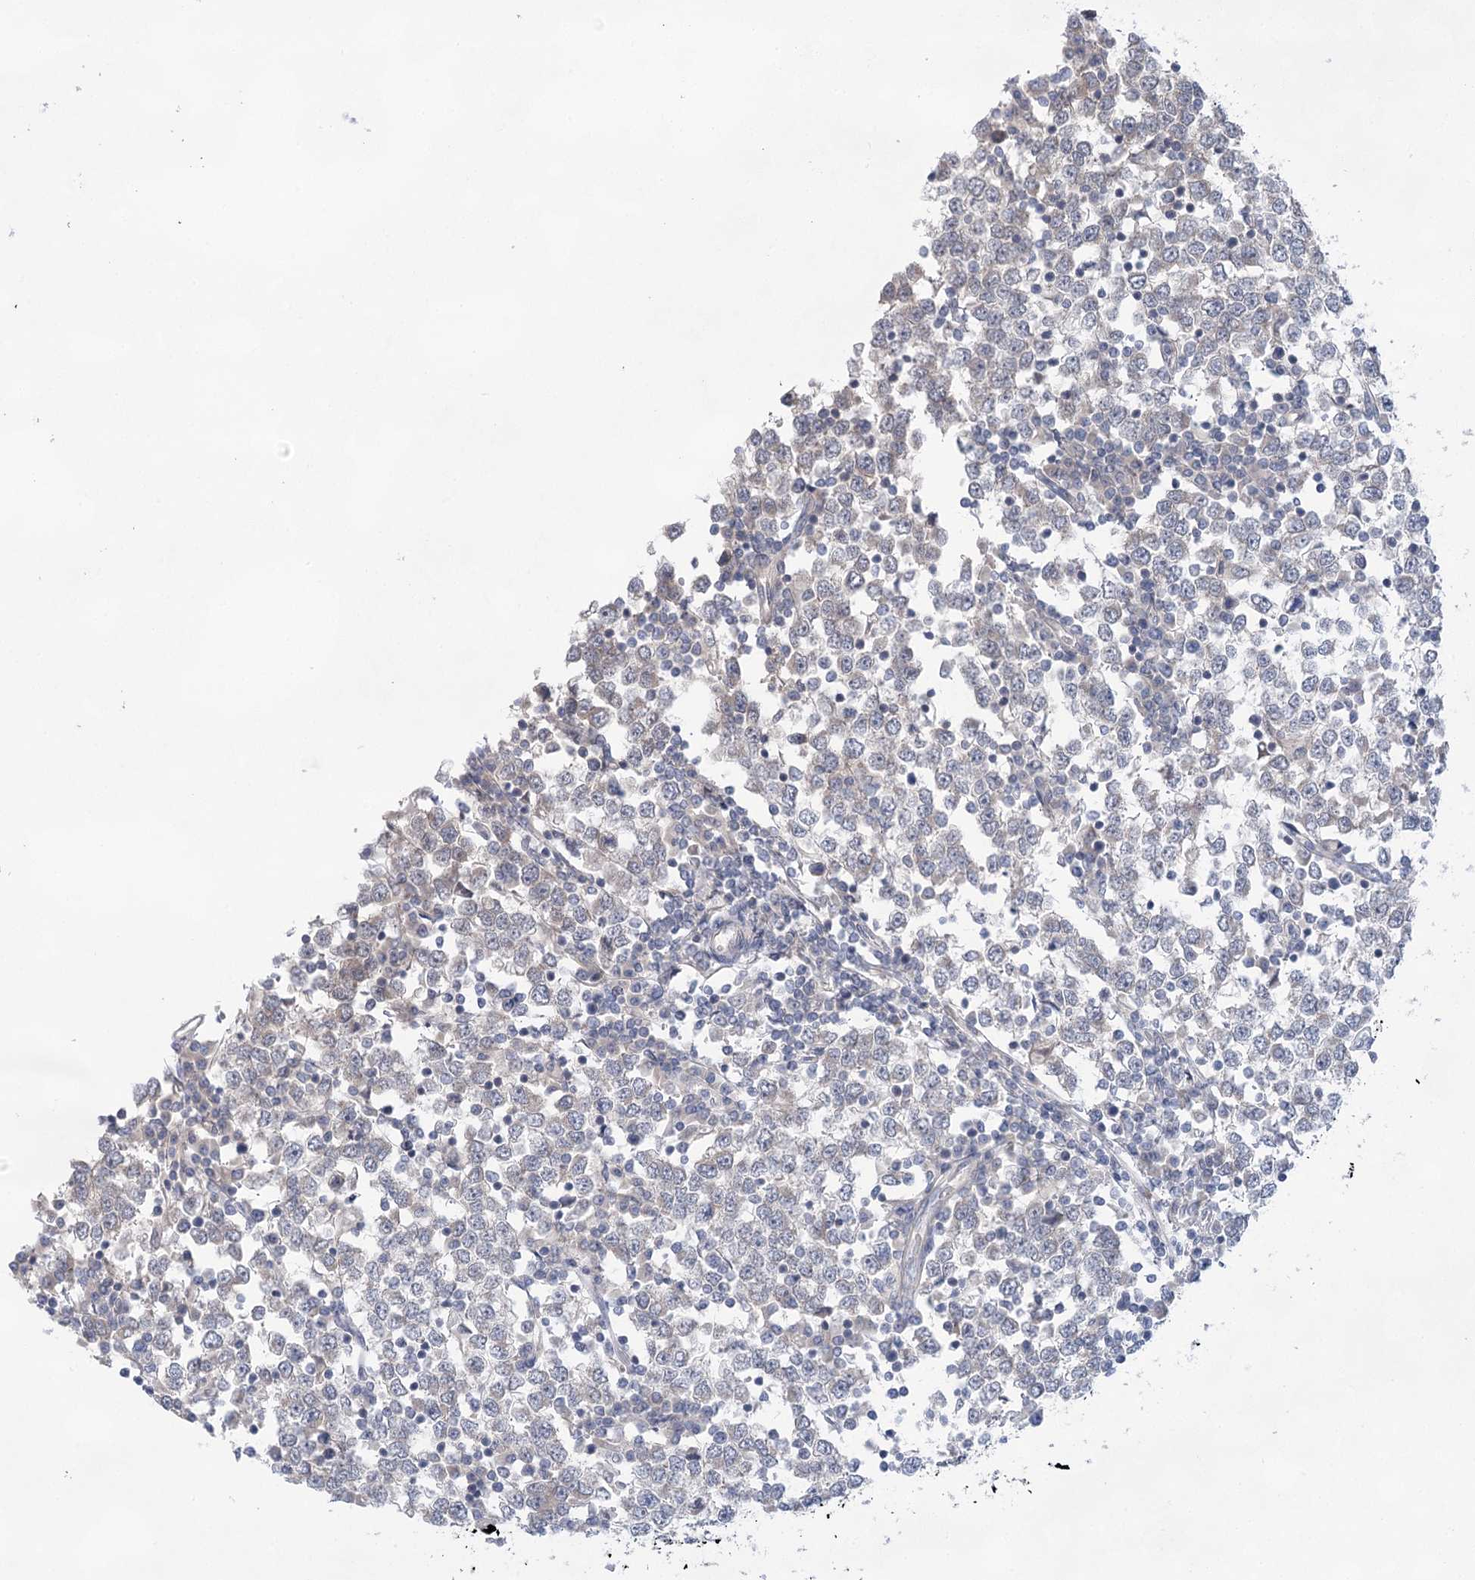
{"staining": {"intensity": "negative", "quantity": "none", "location": "none"}, "tissue": "testis cancer", "cell_type": "Tumor cells", "image_type": "cancer", "snomed": [{"axis": "morphology", "description": "Seminoma, NOS"}, {"axis": "topography", "description": "Testis"}], "caption": "DAB immunohistochemical staining of testis cancer reveals no significant positivity in tumor cells.", "gene": "LALBA", "patient": {"sex": "male", "age": 65}}